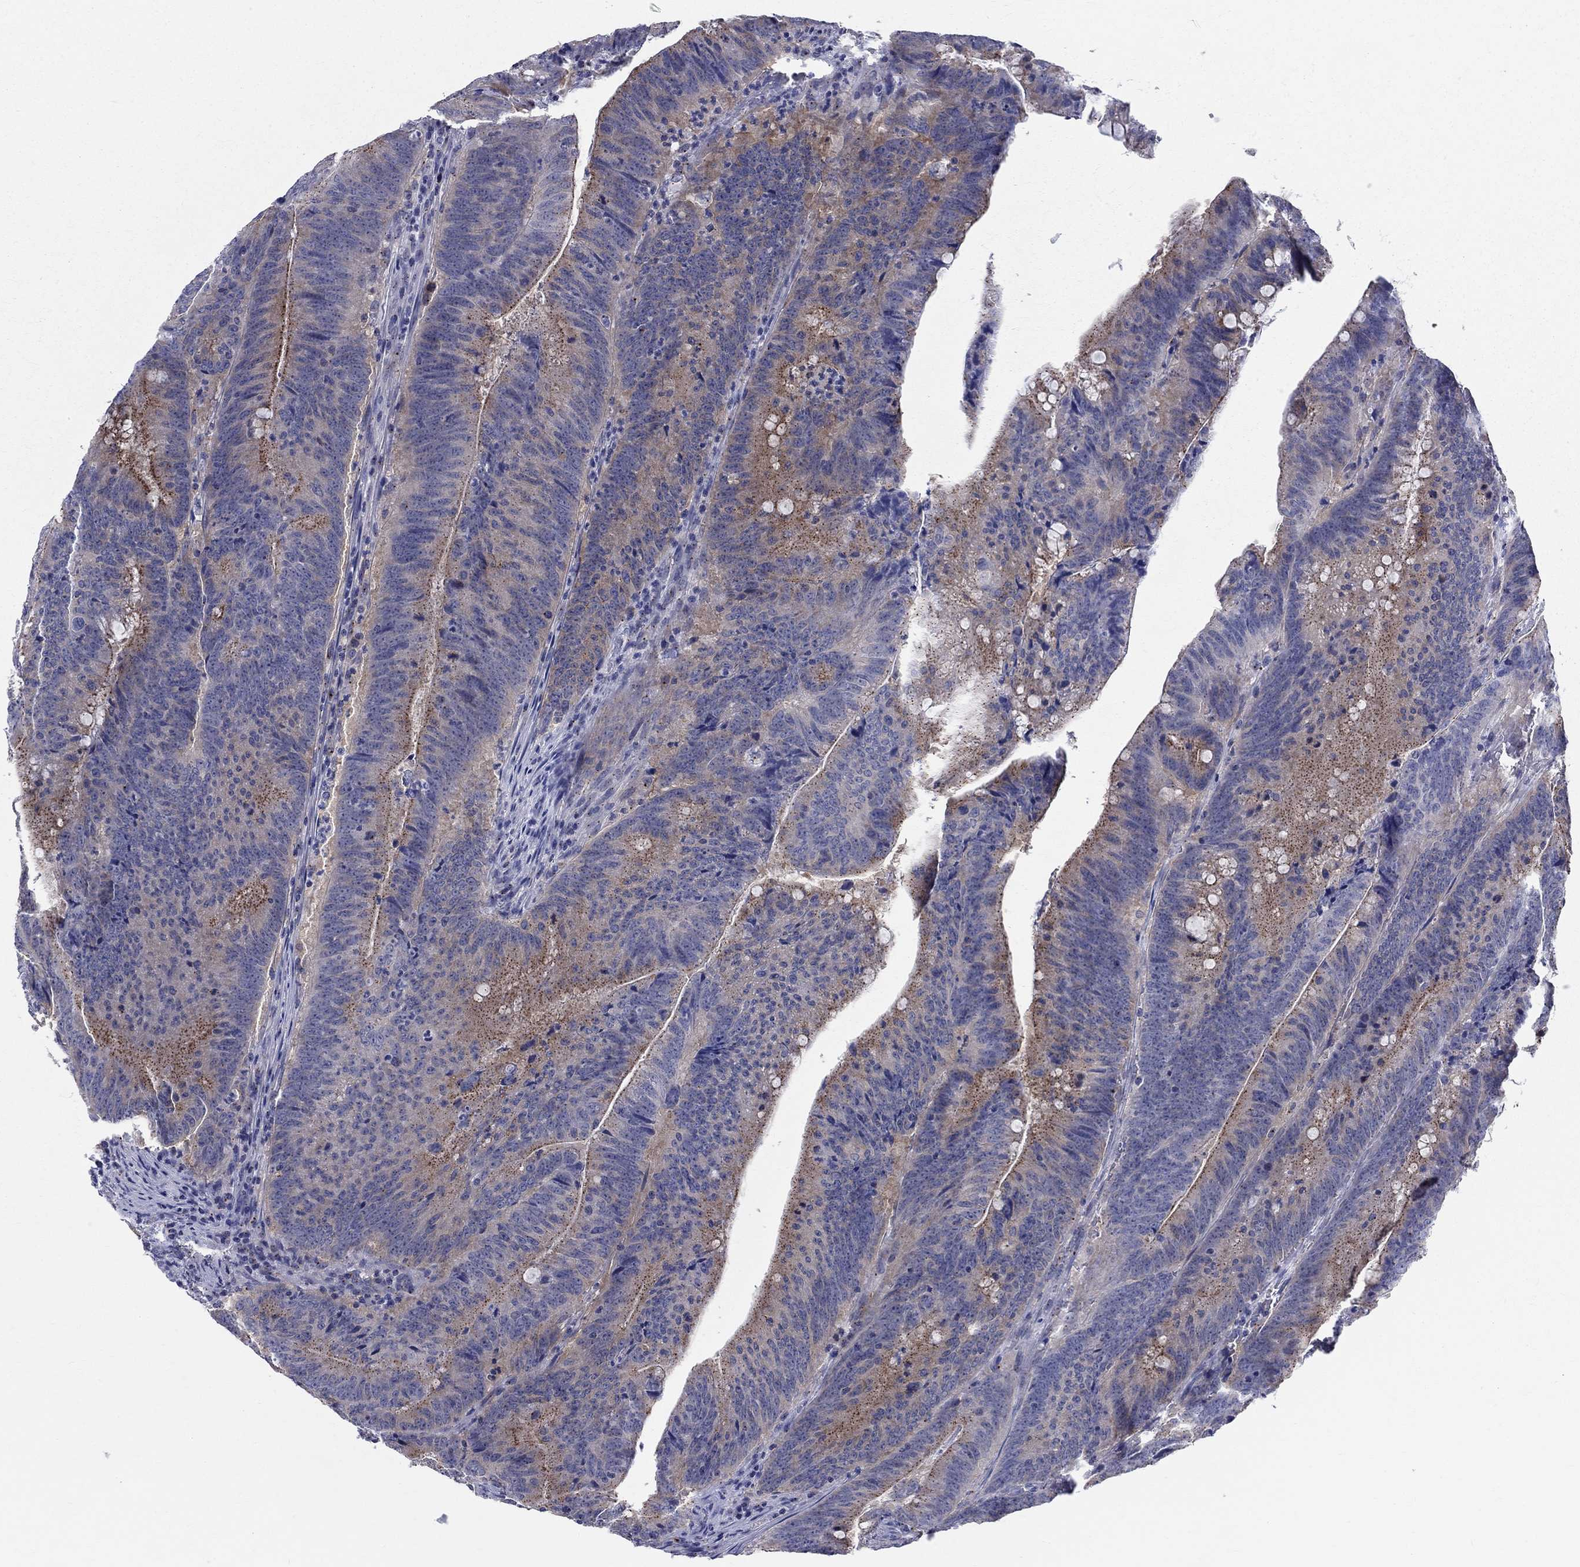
{"staining": {"intensity": "moderate", "quantity": "<25%", "location": "cytoplasmic/membranous"}, "tissue": "colorectal cancer", "cell_type": "Tumor cells", "image_type": "cancer", "snomed": [{"axis": "morphology", "description": "Adenocarcinoma, NOS"}, {"axis": "topography", "description": "Colon"}], "caption": "Adenocarcinoma (colorectal) tissue exhibits moderate cytoplasmic/membranous expression in about <25% of tumor cells, visualized by immunohistochemistry.", "gene": "CEP43", "patient": {"sex": "female", "age": 87}}